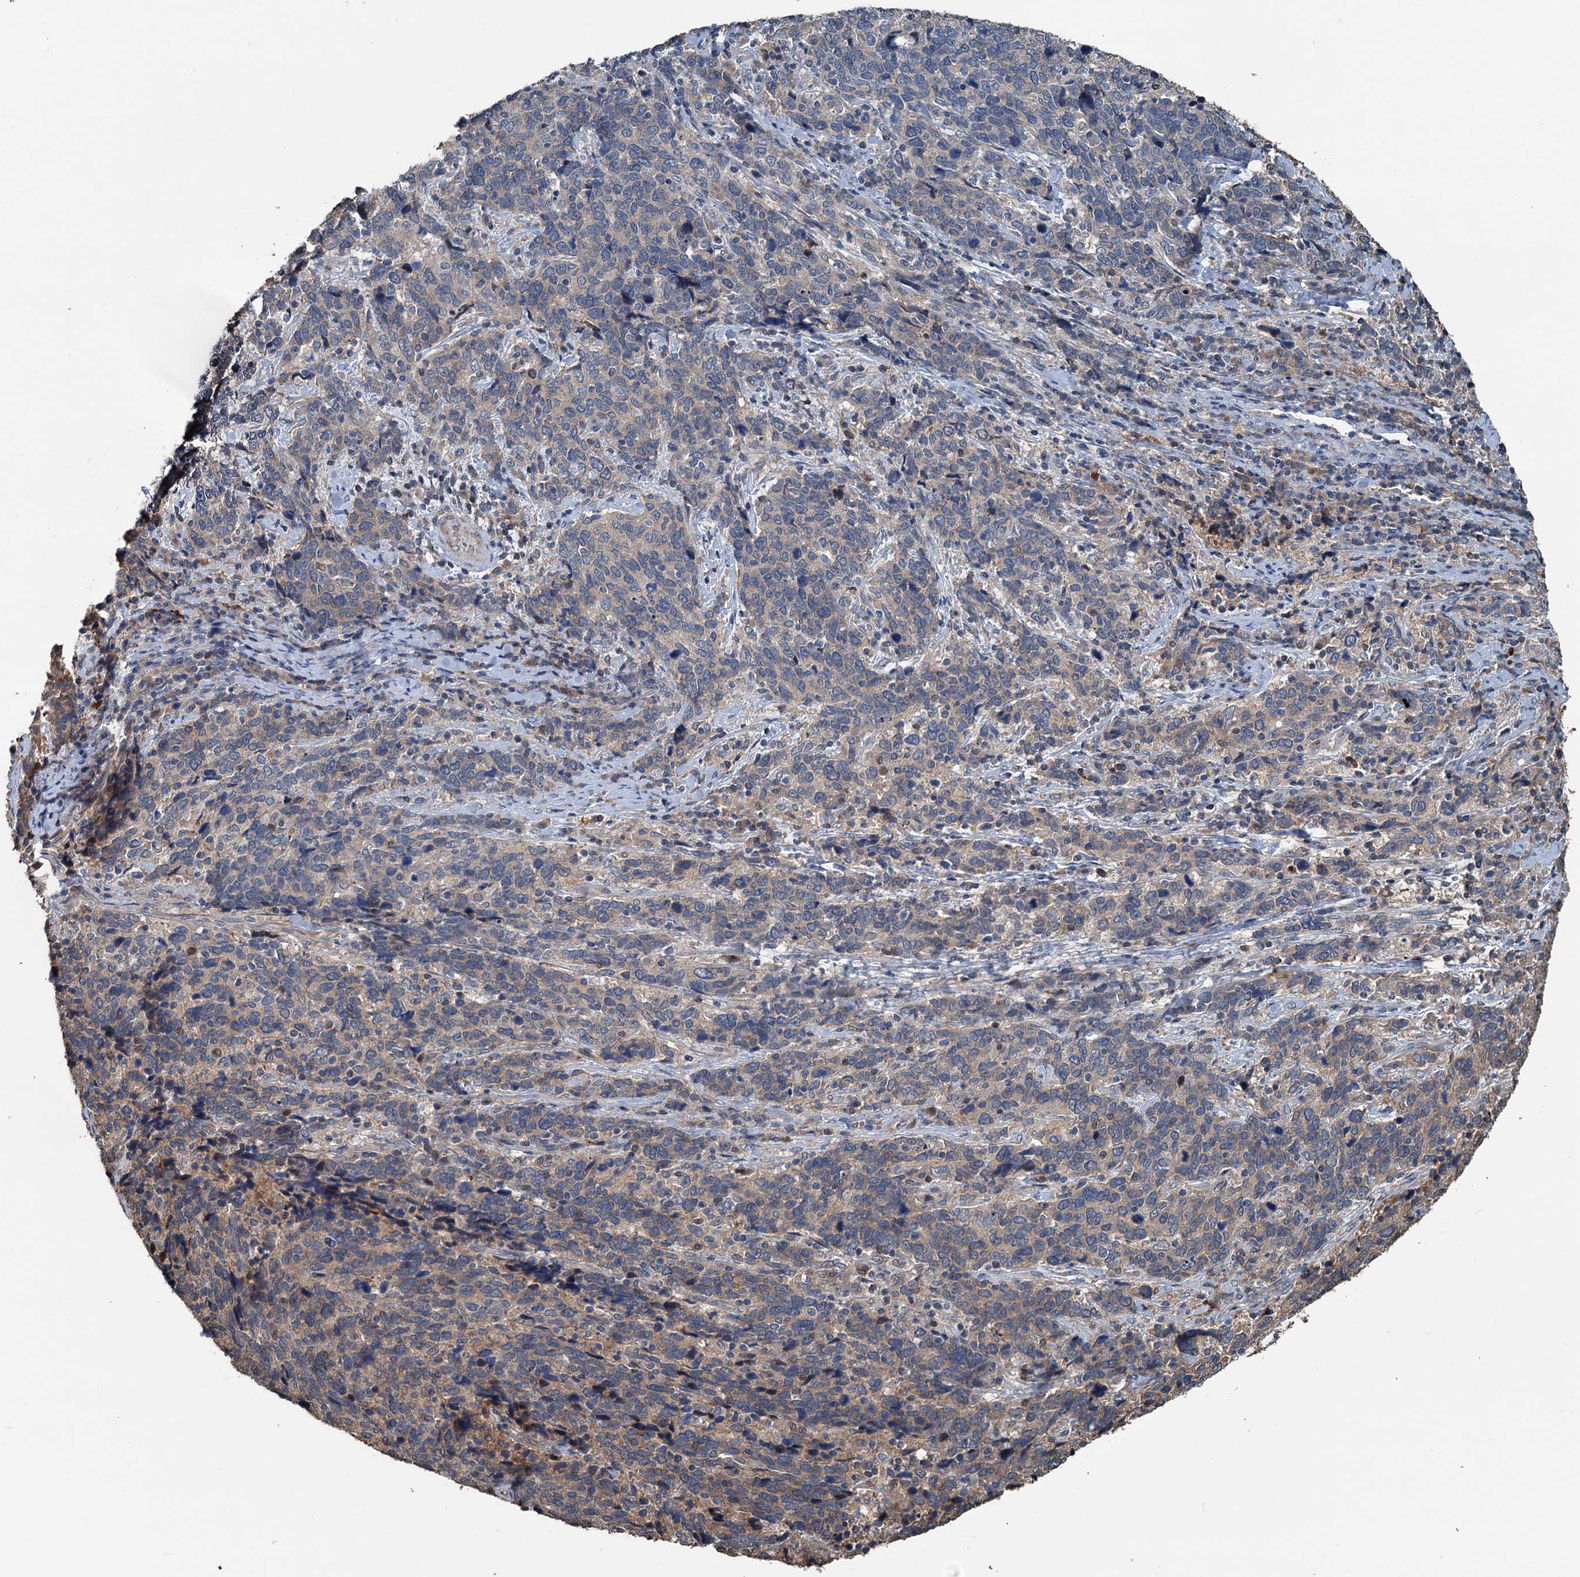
{"staining": {"intensity": "weak", "quantity": "25%-75%", "location": "cytoplasmic/membranous"}, "tissue": "cervical cancer", "cell_type": "Tumor cells", "image_type": "cancer", "snomed": [{"axis": "morphology", "description": "Squamous cell carcinoma, NOS"}, {"axis": "topography", "description": "Cervix"}], "caption": "Immunohistochemical staining of human cervical squamous cell carcinoma exhibits low levels of weak cytoplasmic/membranous expression in about 25%-75% of tumor cells.", "gene": "TEDC1", "patient": {"sex": "female", "age": 41}}